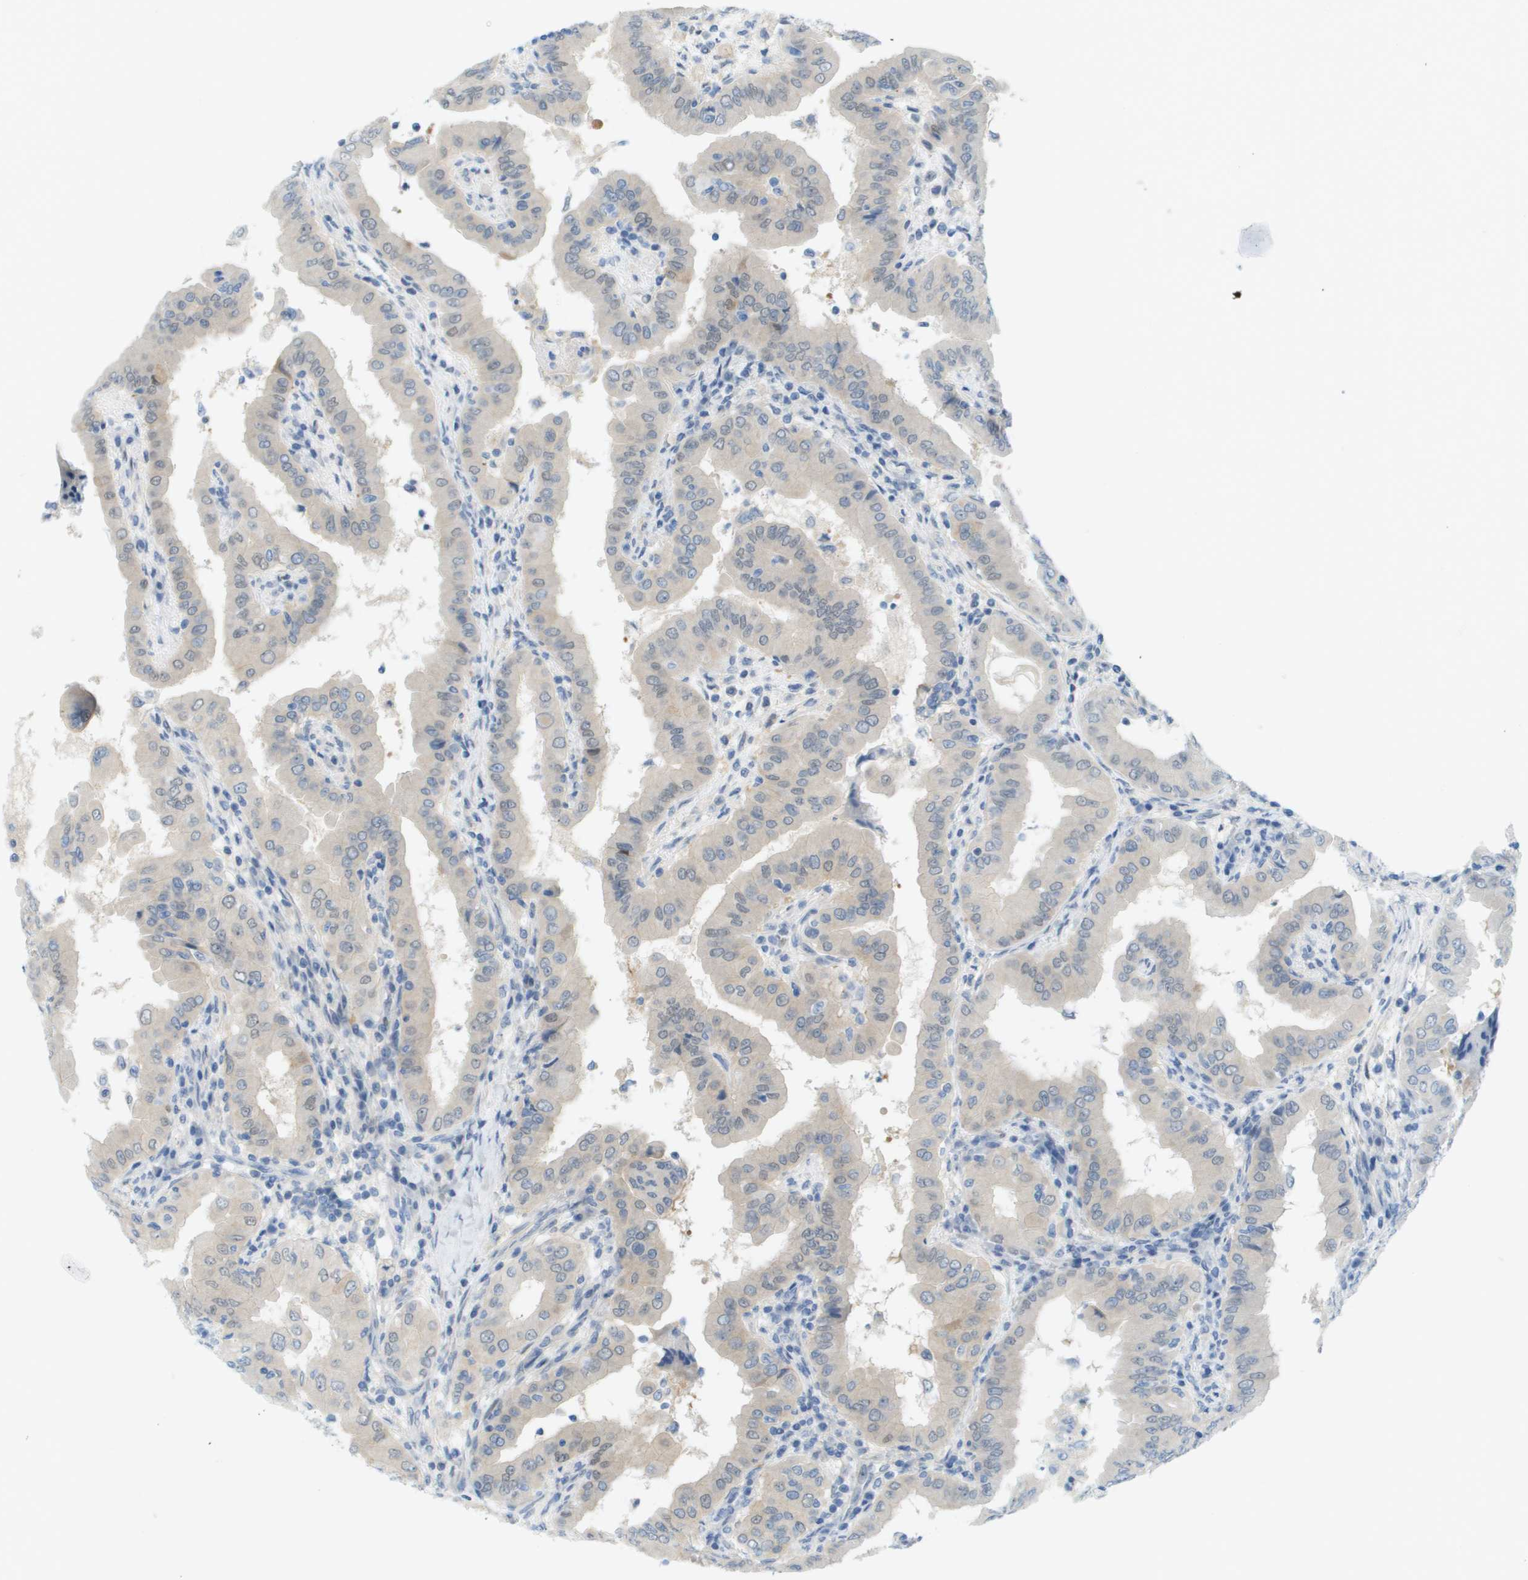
{"staining": {"intensity": "negative", "quantity": "none", "location": "none"}, "tissue": "thyroid cancer", "cell_type": "Tumor cells", "image_type": "cancer", "snomed": [{"axis": "morphology", "description": "Papillary adenocarcinoma, NOS"}, {"axis": "topography", "description": "Thyroid gland"}], "caption": "Tumor cells show no significant protein positivity in thyroid cancer (papillary adenocarcinoma).", "gene": "CUL9", "patient": {"sex": "male", "age": 33}}